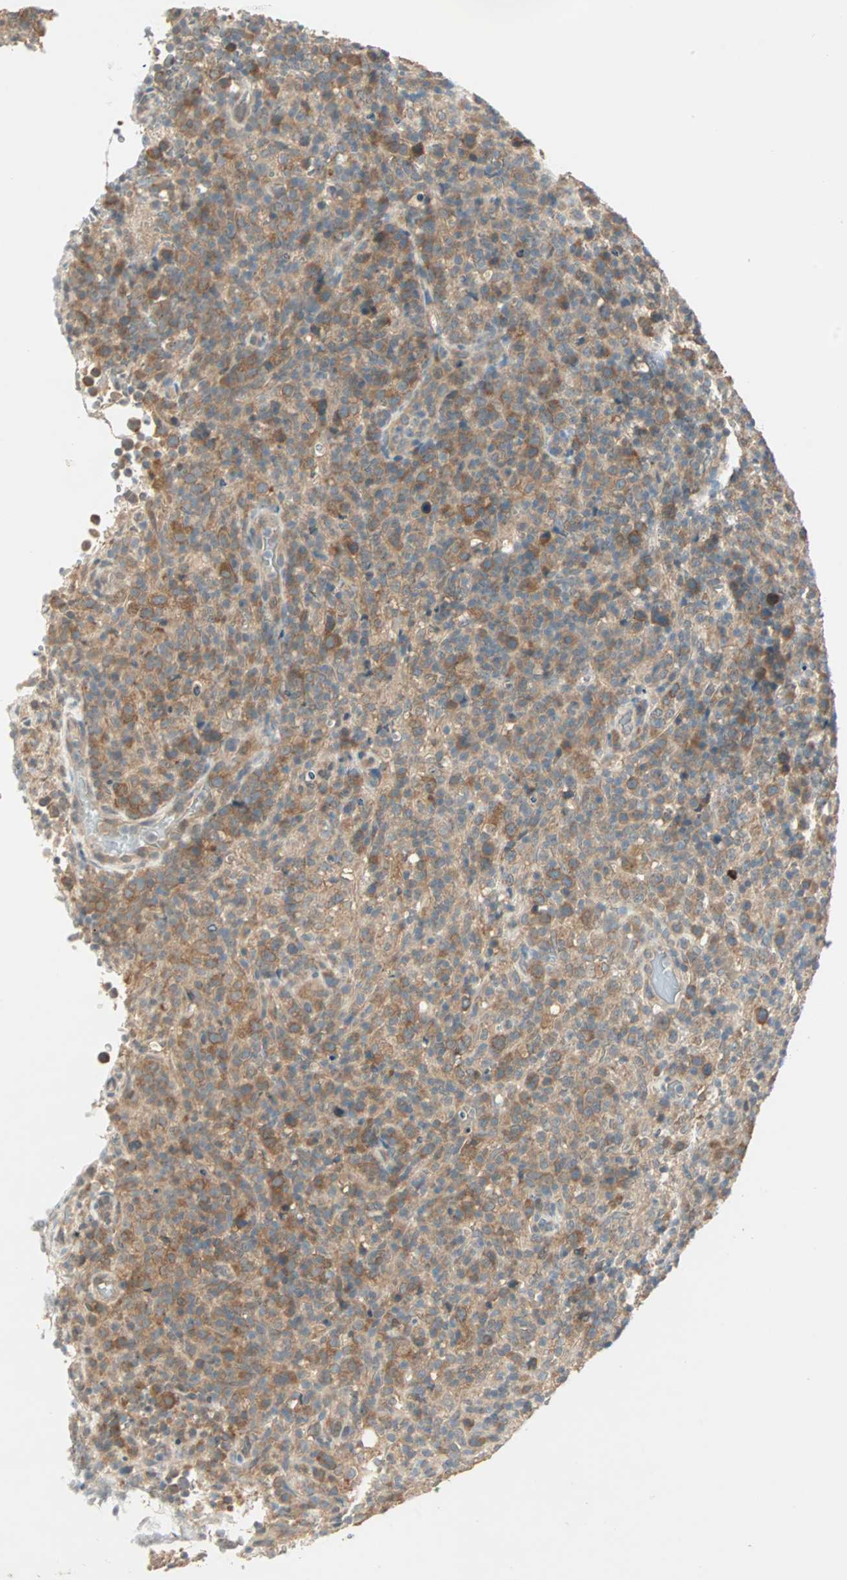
{"staining": {"intensity": "moderate", "quantity": ">75%", "location": "cytoplasmic/membranous"}, "tissue": "lymphoma", "cell_type": "Tumor cells", "image_type": "cancer", "snomed": [{"axis": "morphology", "description": "Malignant lymphoma, non-Hodgkin's type, High grade"}, {"axis": "topography", "description": "Lymph node"}], "caption": "A micrograph showing moderate cytoplasmic/membranous staining in about >75% of tumor cells in malignant lymphoma, non-Hodgkin's type (high-grade), as visualized by brown immunohistochemical staining.", "gene": "TTF2", "patient": {"sex": "female", "age": 76}}